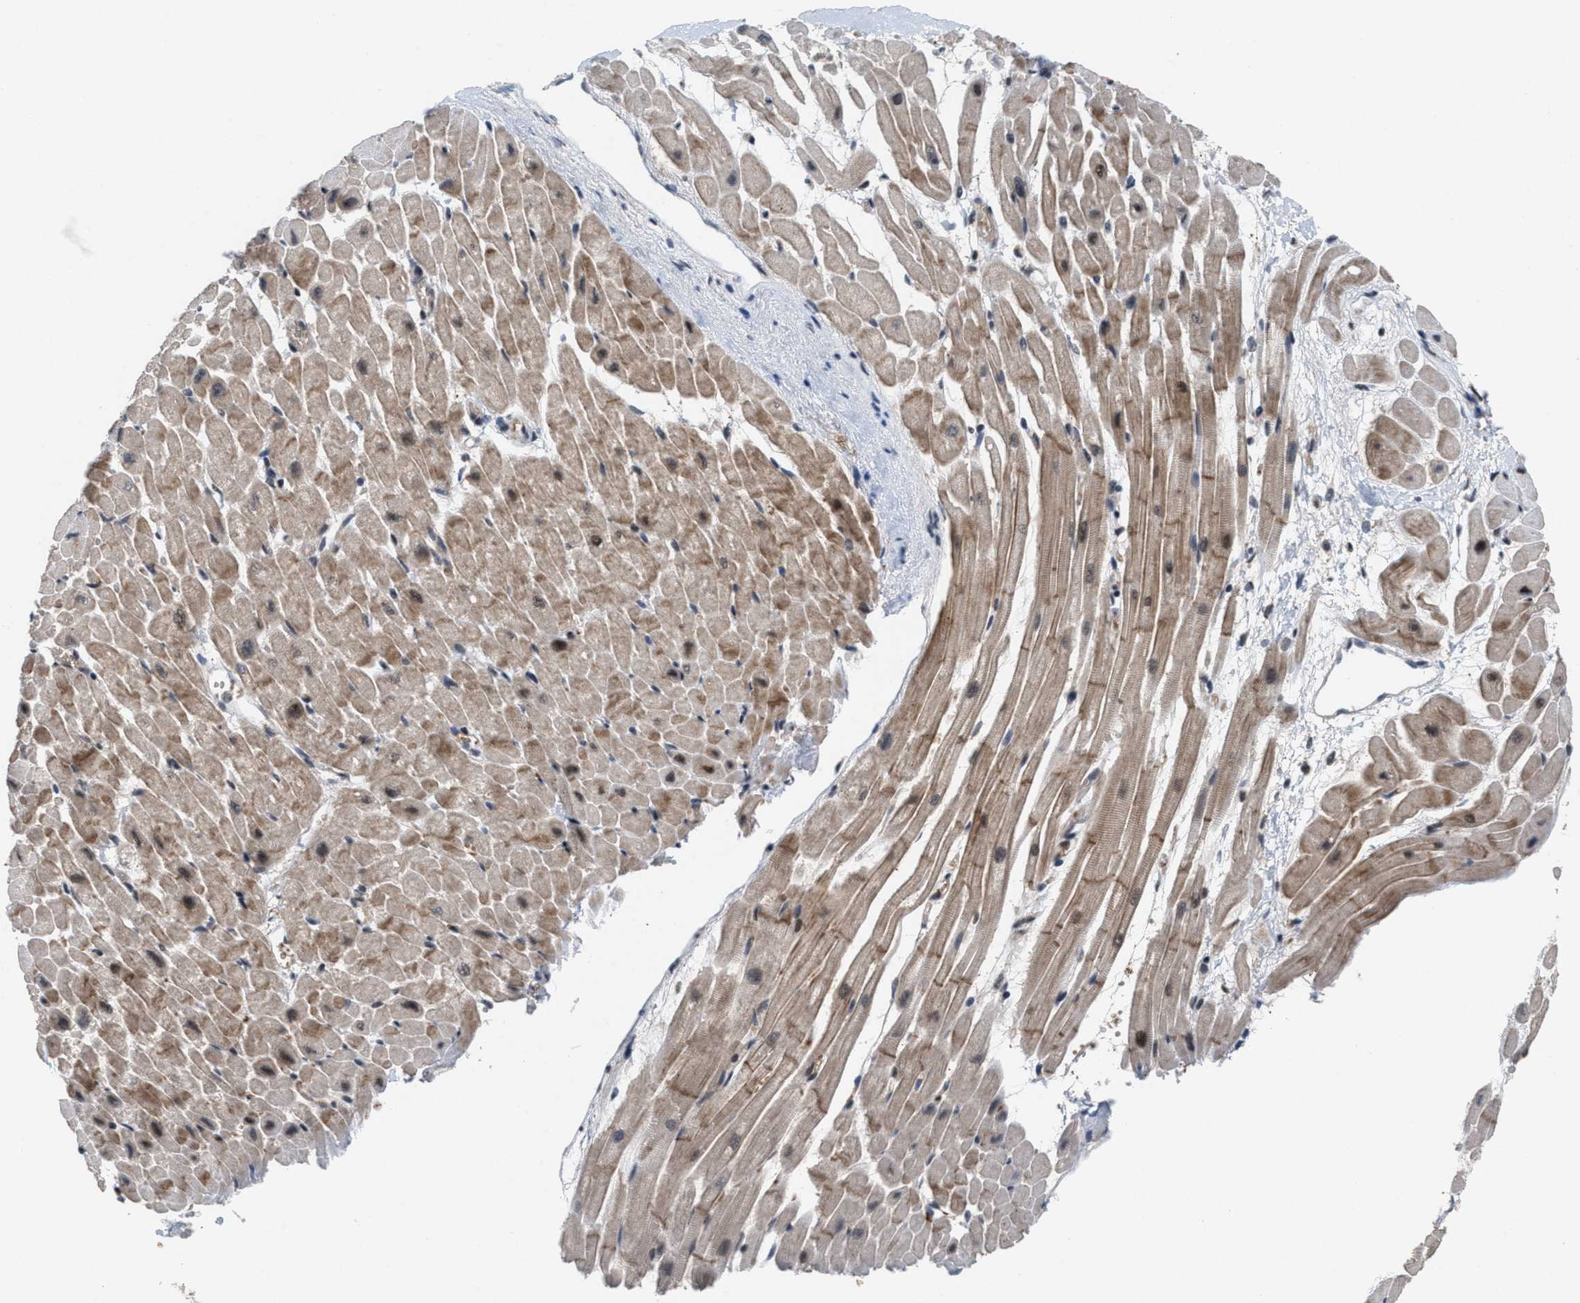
{"staining": {"intensity": "moderate", "quantity": ">75%", "location": "cytoplasmic/membranous"}, "tissue": "heart muscle", "cell_type": "Cardiomyocytes", "image_type": "normal", "snomed": [{"axis": "morphology", "description": "Normal tissue, NOS"}, {"axis": "topography", "description": "Heart"}], "caption": "Immunohistochemical staining of normal human heart muscle demonstrates moderate cytoplasmic/membranous protein positivity in approximately >75% of cardiomyocytes.", "gene": "PRPF4", "patient": {"sex": "male", "age": 45}}